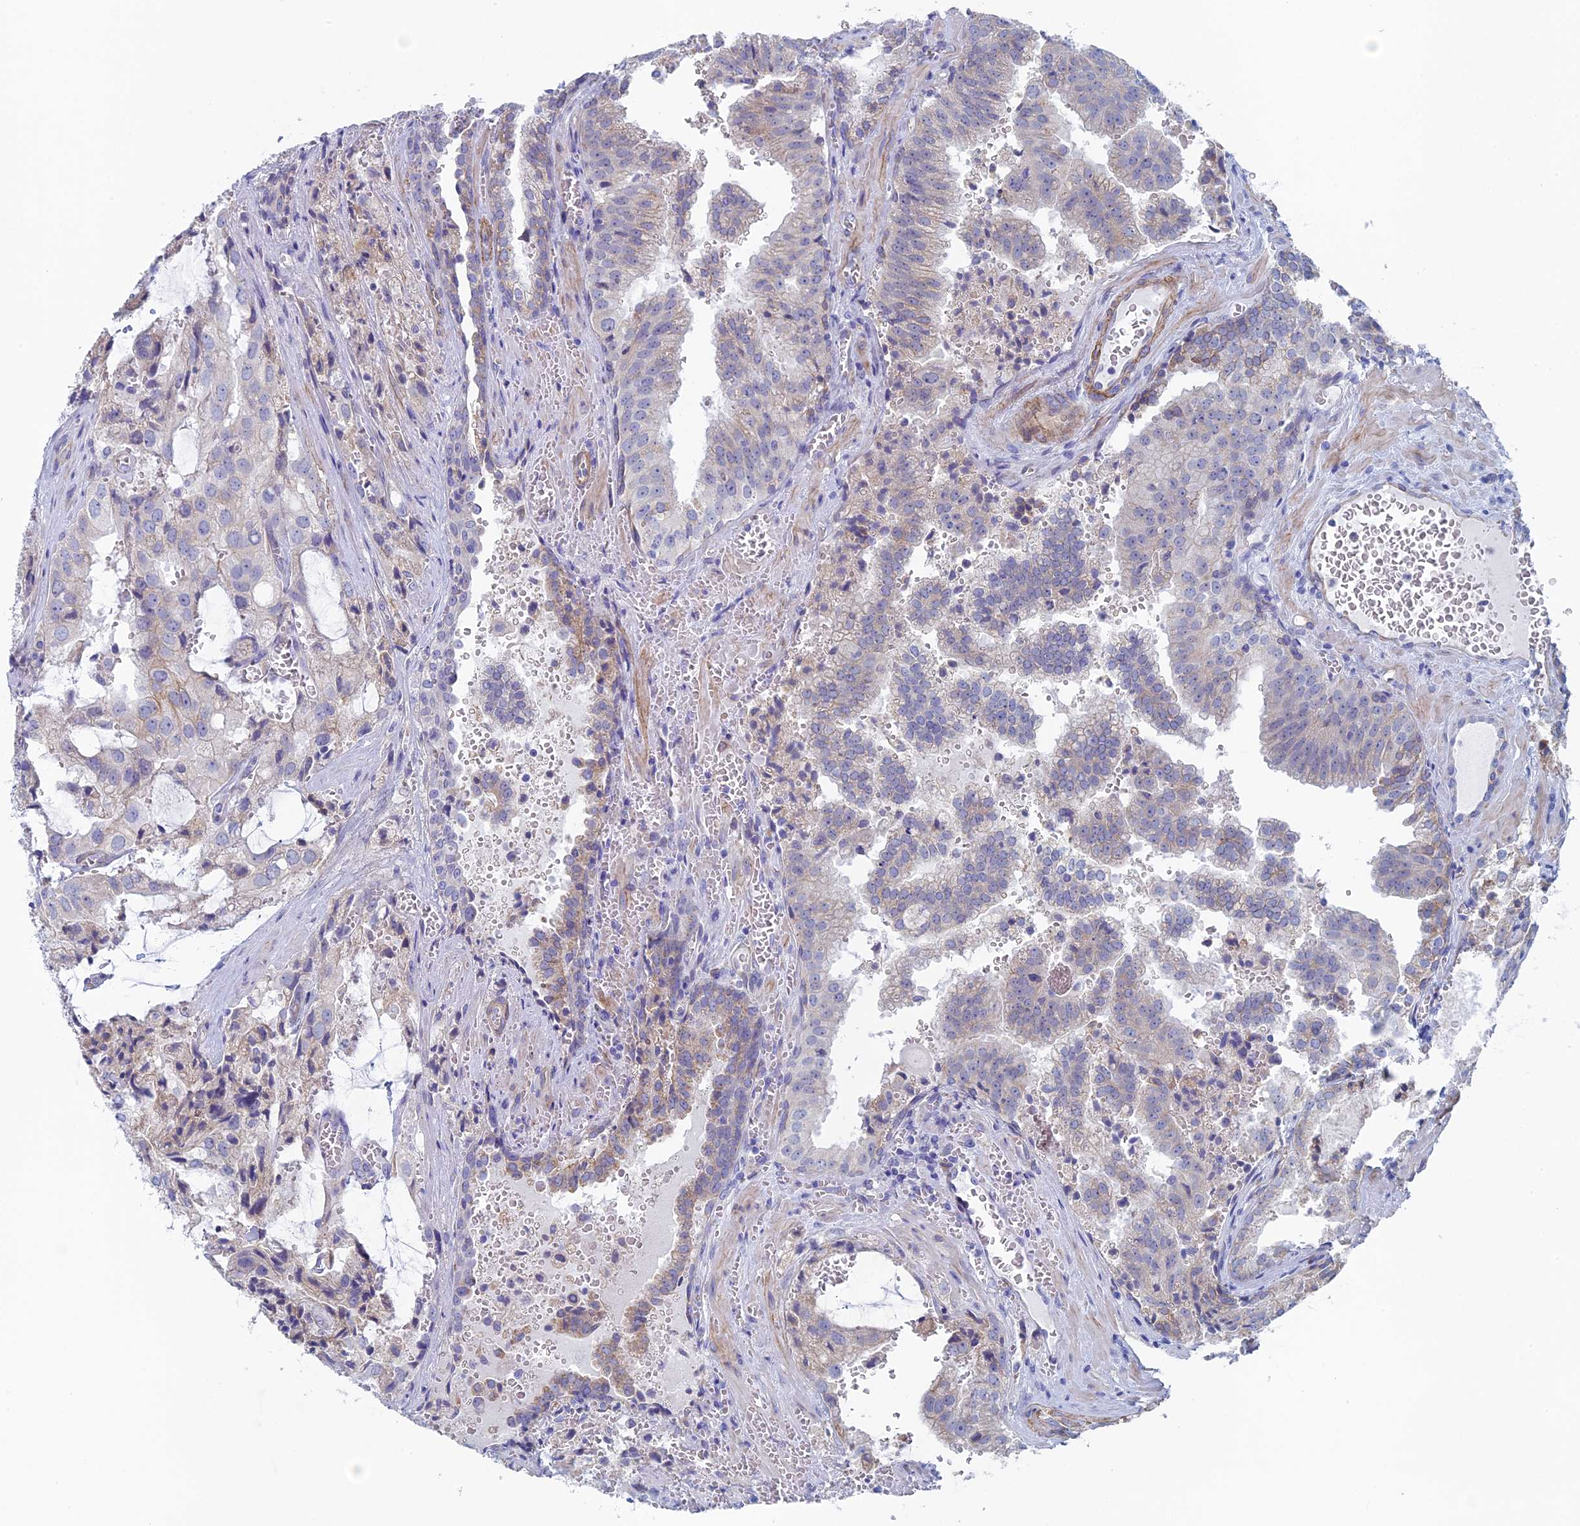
{"staining": {"intensity": "negative", "quantity": "none", "location": "none"}, "tissue": "prostate cancer", "cell_type": "Tumor cells", "image_type": "cancer", "snomed": [{"axis": "morphology", "description": "Adenocarcinoma, High grade"}, {"axis": "topography", "description": "Prostate"}], "caption": "A high-resolution photomicrograph shows immunohistochemistry (IHC) staining of prostate cancer (high-grade adenocarcinoma), which exhibits no significant positivity in tumor cells.", "gene": "MAGEB6", "patient": {"sex": "male", "age": 68}}